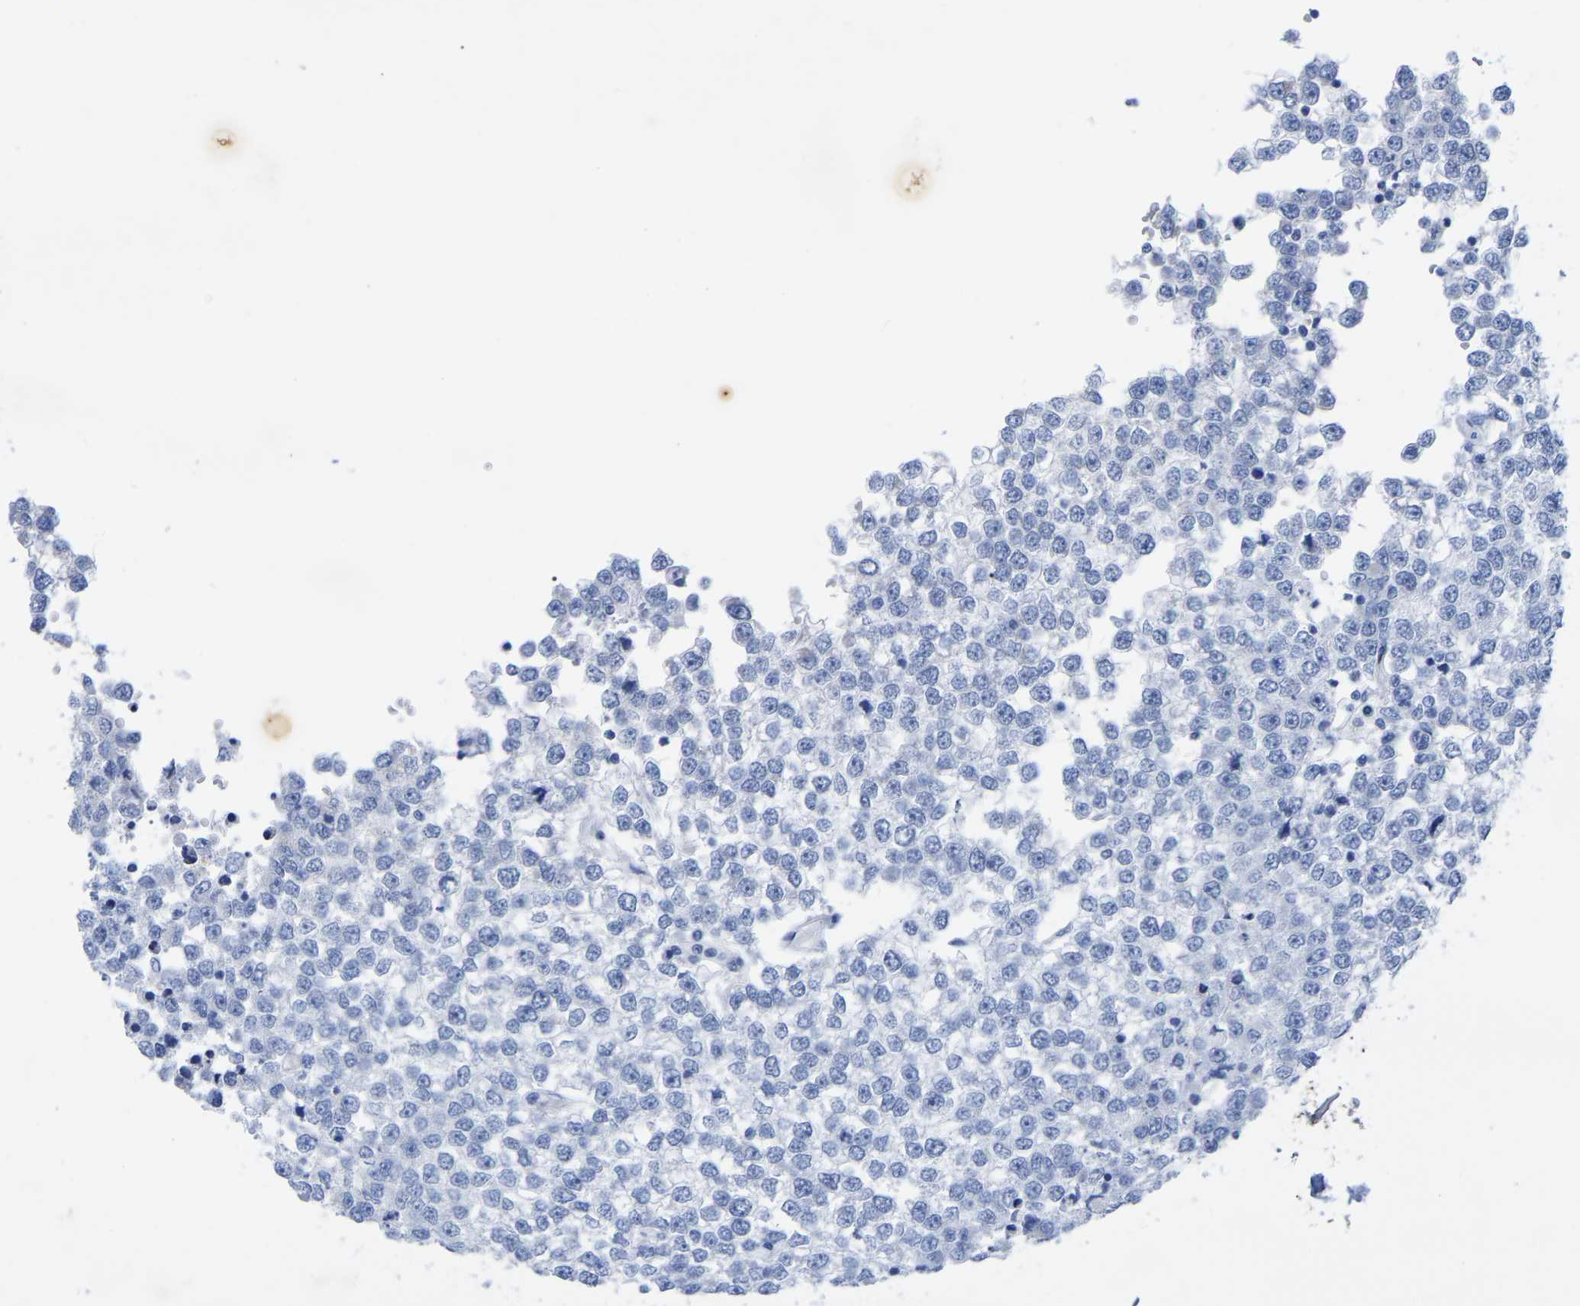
{"staining": {"intensity": "negative", "quantity": "none", "location": "none"}, "tissue": "testis cancer", "cell_type": "Tumor cells", "image_type": "cancer", "snomed": [{"axis": "morphology", "description": "Seminoma, NOS"}, {"axis": "topography", "description": "Testis"}], "caption": "The photomicrograph shows no staining of tumor cells in seminoma (testis).", "gene": "HAPLN1", "patient": {"sex": "male", "age": 65}}